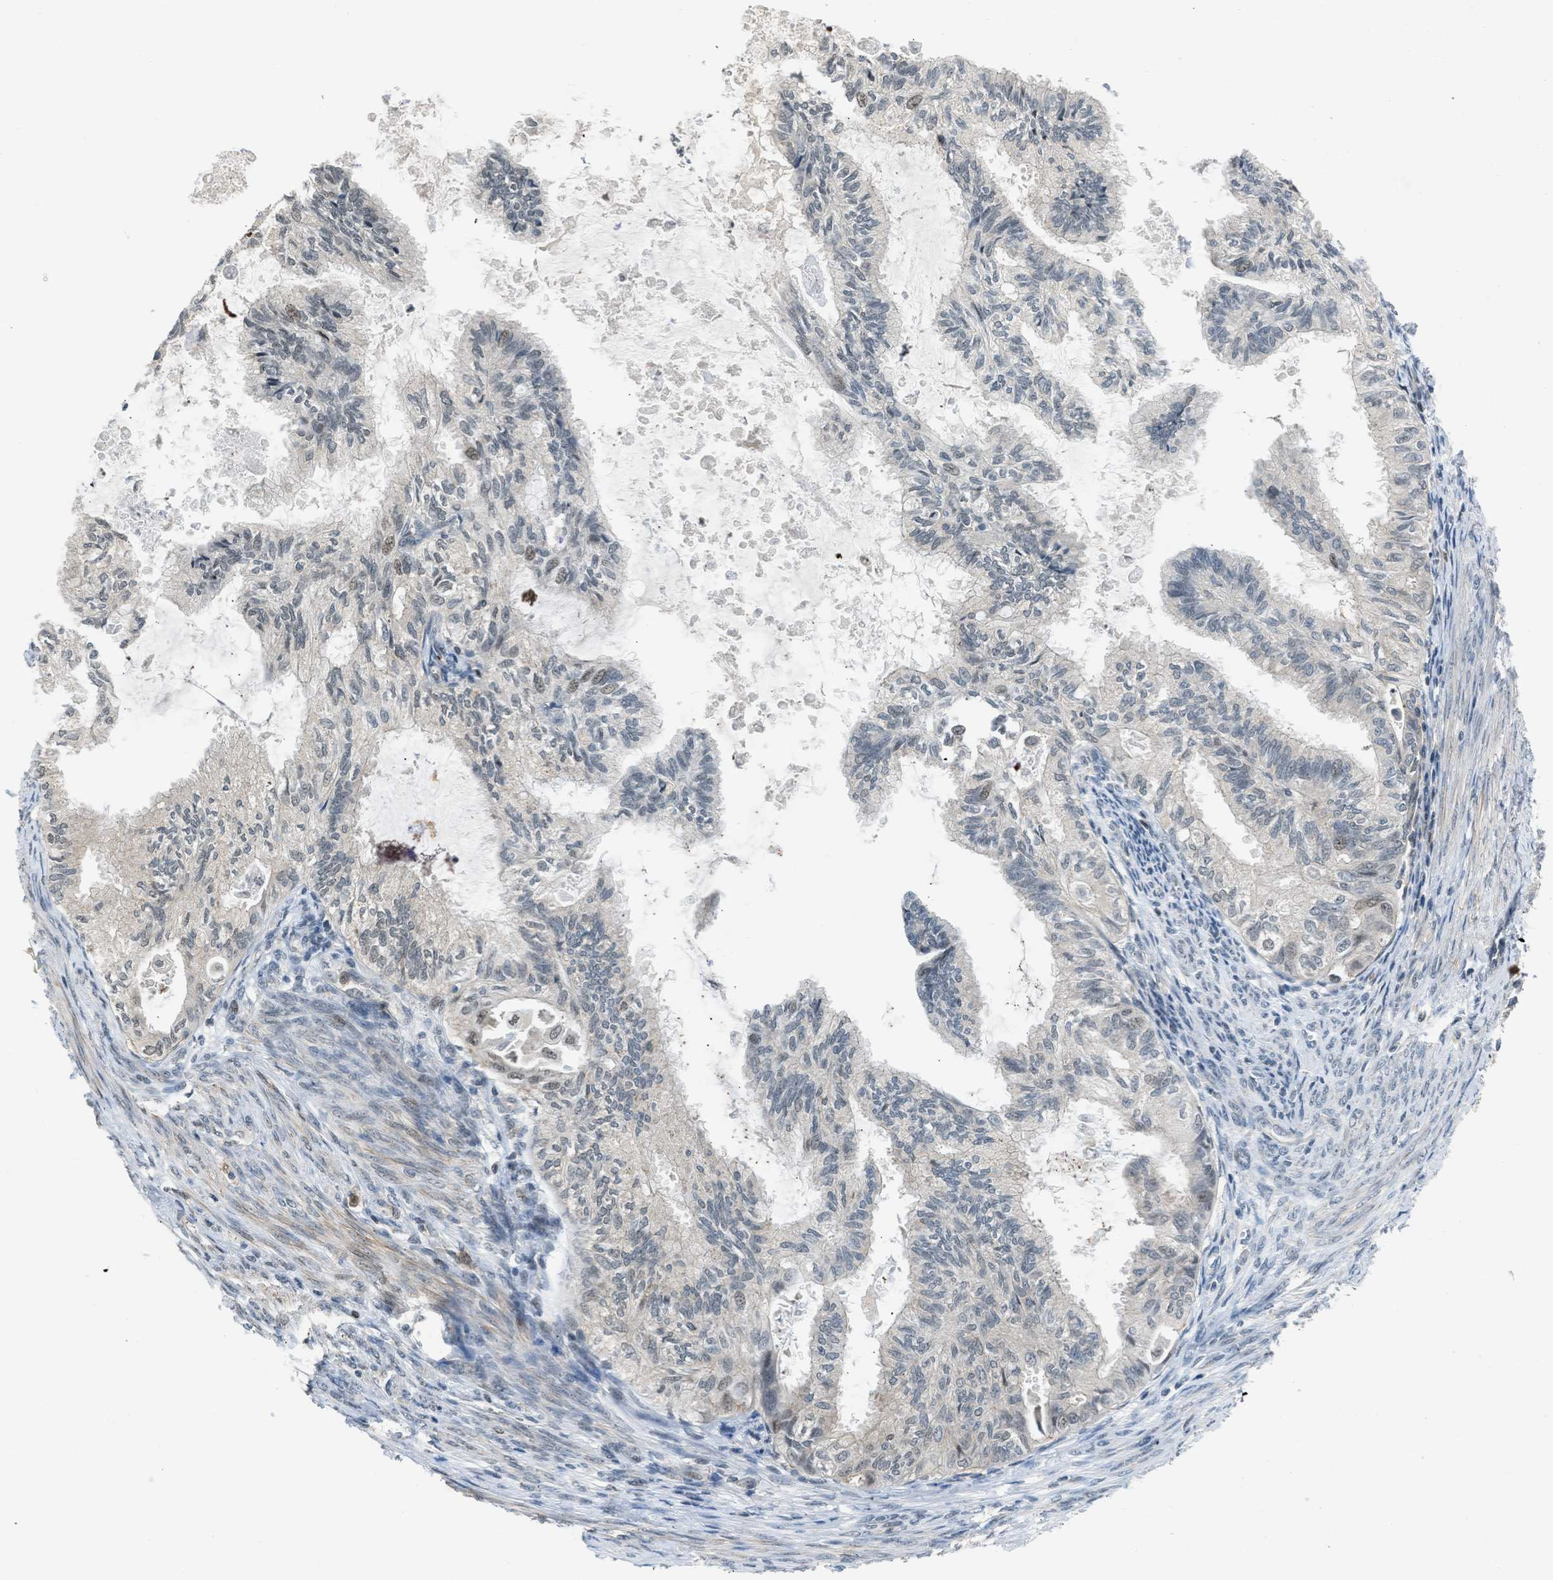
{"staining": {"intensity": "weak", "quantity": "<25%", "location": "nuclear"}, "tissue": "cervical cancer", "cell_type": "Tumor cells", "image_type": "cancer", "snomed": [{"axis": "morphology", "description": "Normal tissue, NOS"}, {"axis": "morphology", "description": "Adenocarcinoma, NOS"}, {"axis": "topography", "description": "Cervix"}, {"axis": "topography", "description": "Endometrium"}], "caption": "Immunohistochemical staining of cervical cancer displays no significant staining in tumor cells.", "gene": "TTBK2", "patient": {"sex": "female", "age": 86}}